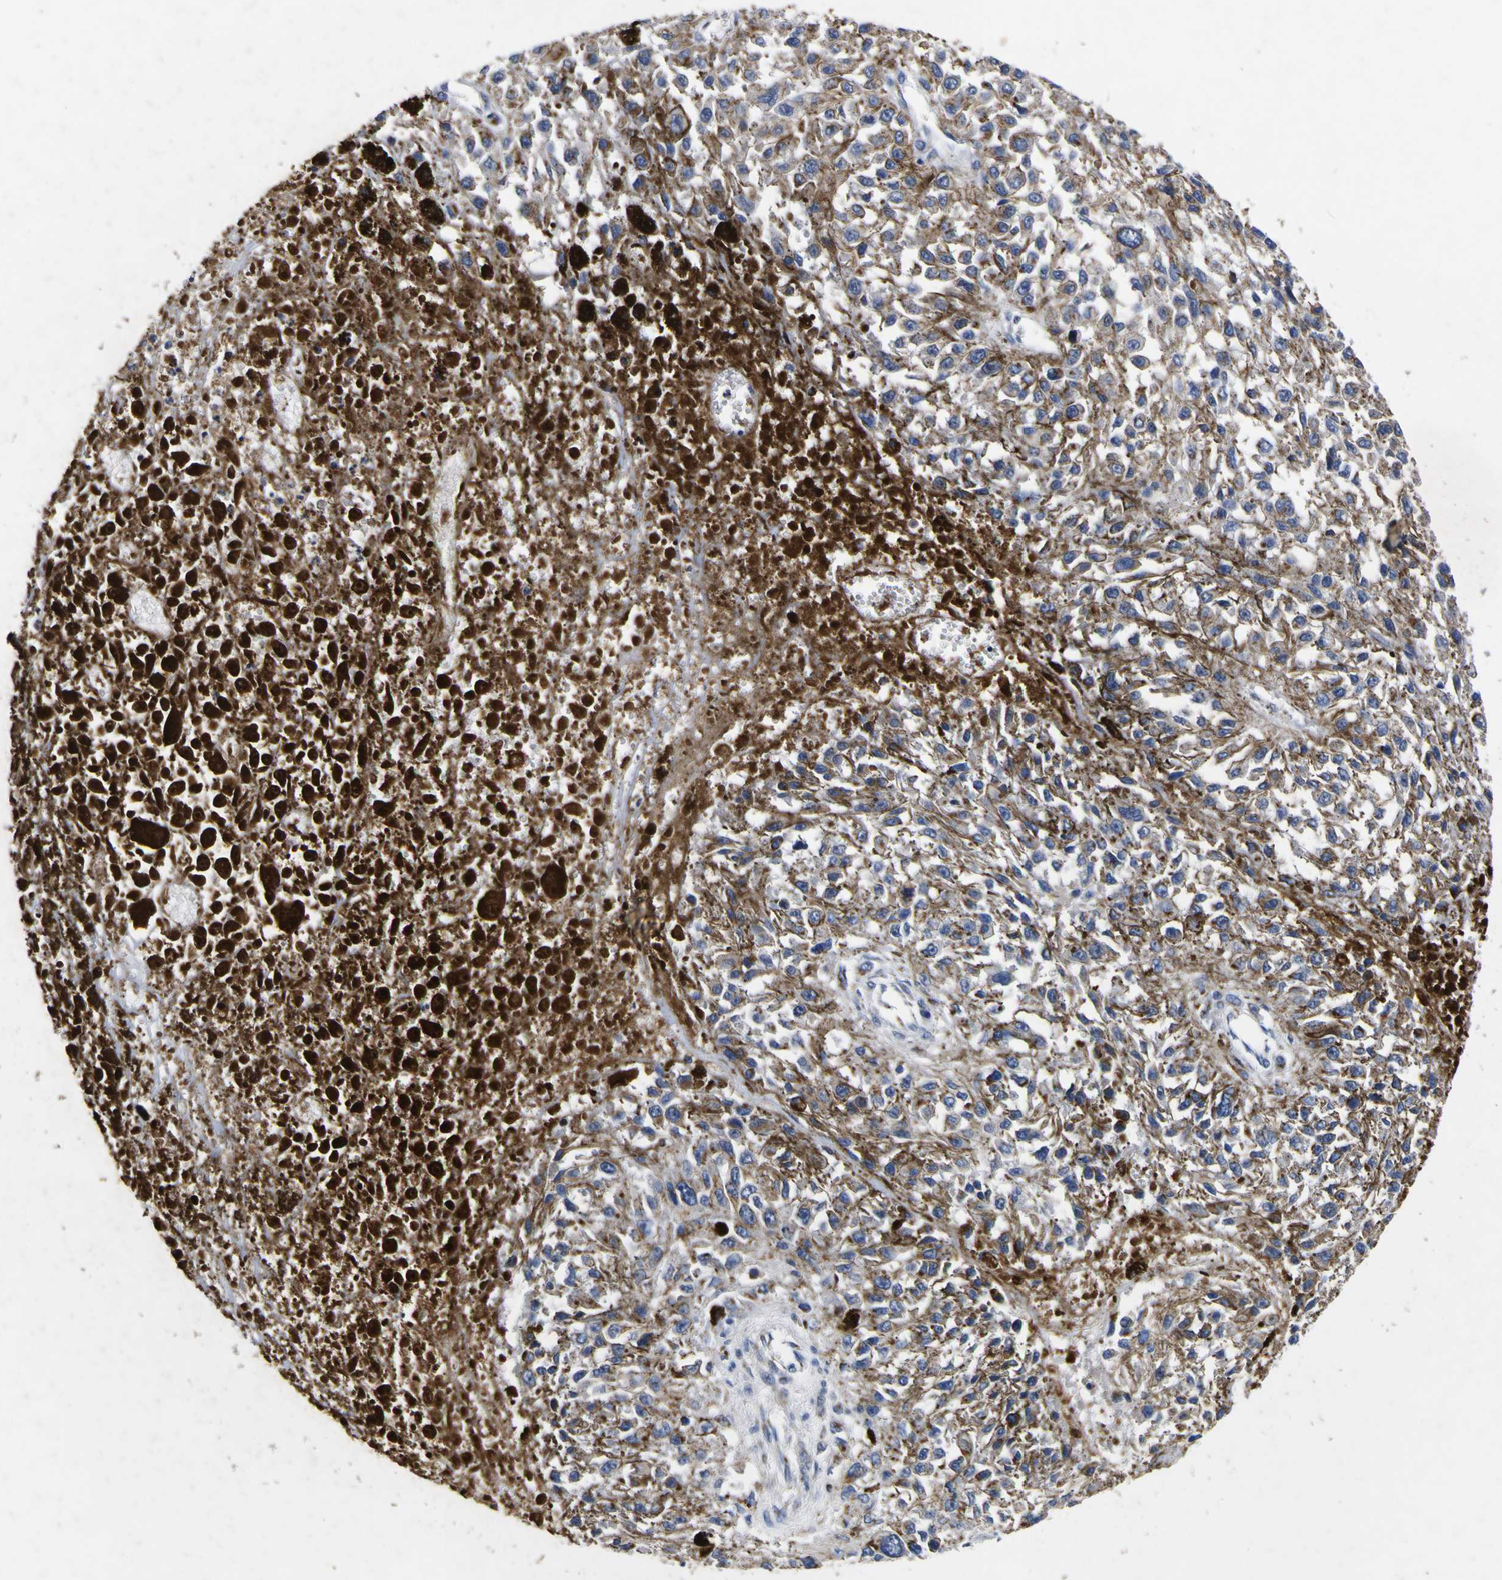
{"staining": {"intensity": "moderate", "quantity": ">75%", "location": "cytoplasmic/membranous"}, "tissue": "melanoma", "cell_type": "Tumor cells", "image_type": "cancer", "snomed": [{"axis": "morphology", "description": "Malignant melanoma, Metastatic site"}, {"axis": "topography", "description": "Lymph node"}], "caption": "Moderate cytoplasmic/membranous protein expression is identified in approximately >75% of tumor cells in melanoma.", "gene": "COA1", "patient": {"sex": "male", "age": 59}}